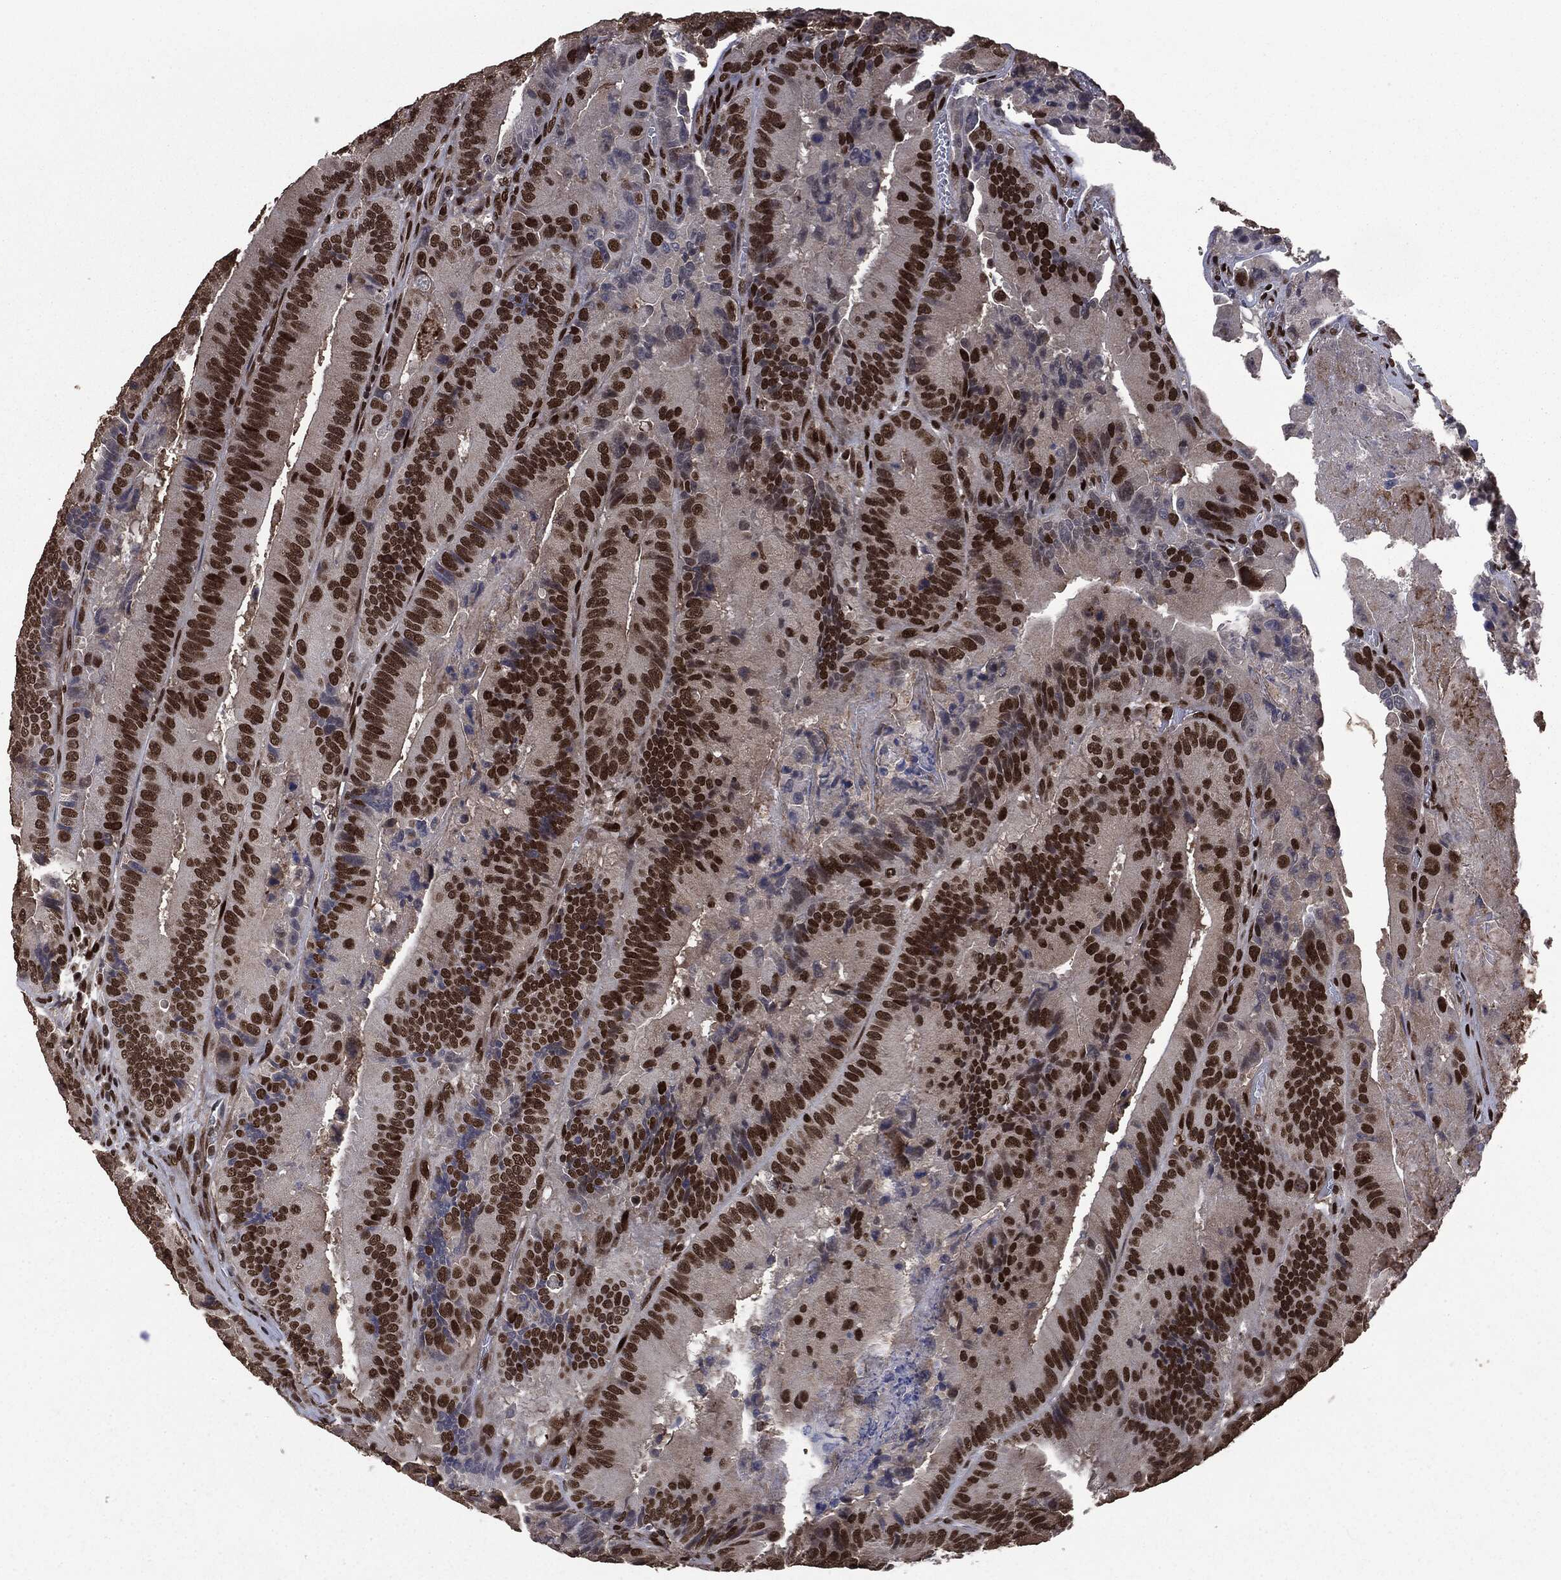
{"staining": {"intensity": "strong", "quantity": ">75%", "location": "nuclear"}, "tissue": "colorectal cancer", "cell_type": "Tumor cells", "image_type": "cancer", "snomed": [{"axis": "morphology", "description": "Adenocarcinoma, NOS"}, {"axis": "topography", "description": "Colon"}], "caption": "The photomicrograph demonstrates a brown stain indicating the presence of a protein in the nuclear of tumor cells in colorectal cancer.", "gene": "DVL2", "patient": {"sex": "female", "age": 86}}